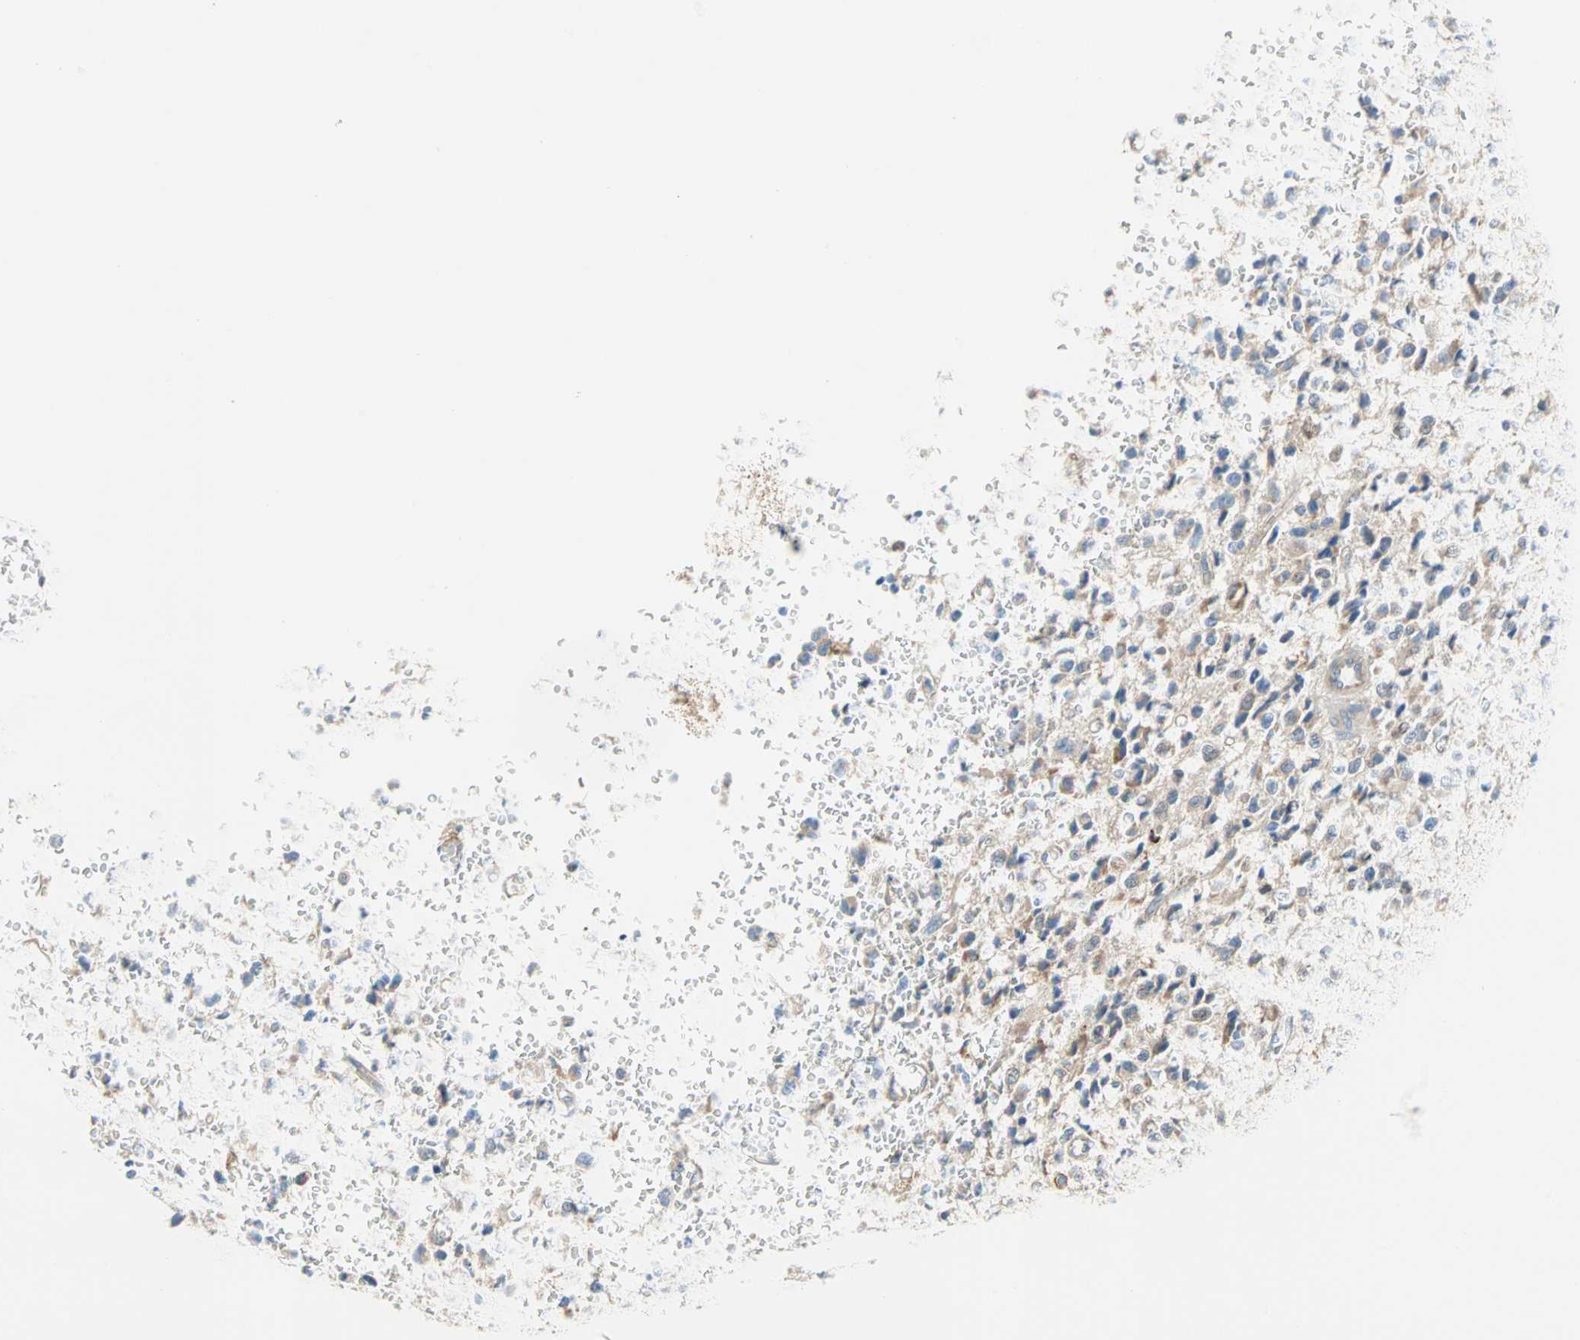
{"staining": {"intensity": "weak", "quantity": ">75%", "location": "cytoplasmic/membranous"}, "tissue": "glioma", "cell_type": "Tumor cells", "image_type": "cancer", "snomed": [{"axis": "morphology", "description": "Glioma, malignant, High grade"}, {"axis": "topography", "description": "pancreas cauda"}], "caption": "Immunohistochemical staining of high-grade glioma (malignant) reveals low levels of weak cytoplasmic/membranous staining in about >75% of tumor cells.", "gene": "PLCXD1", "patient": {"sex": "male", "age": 60}}